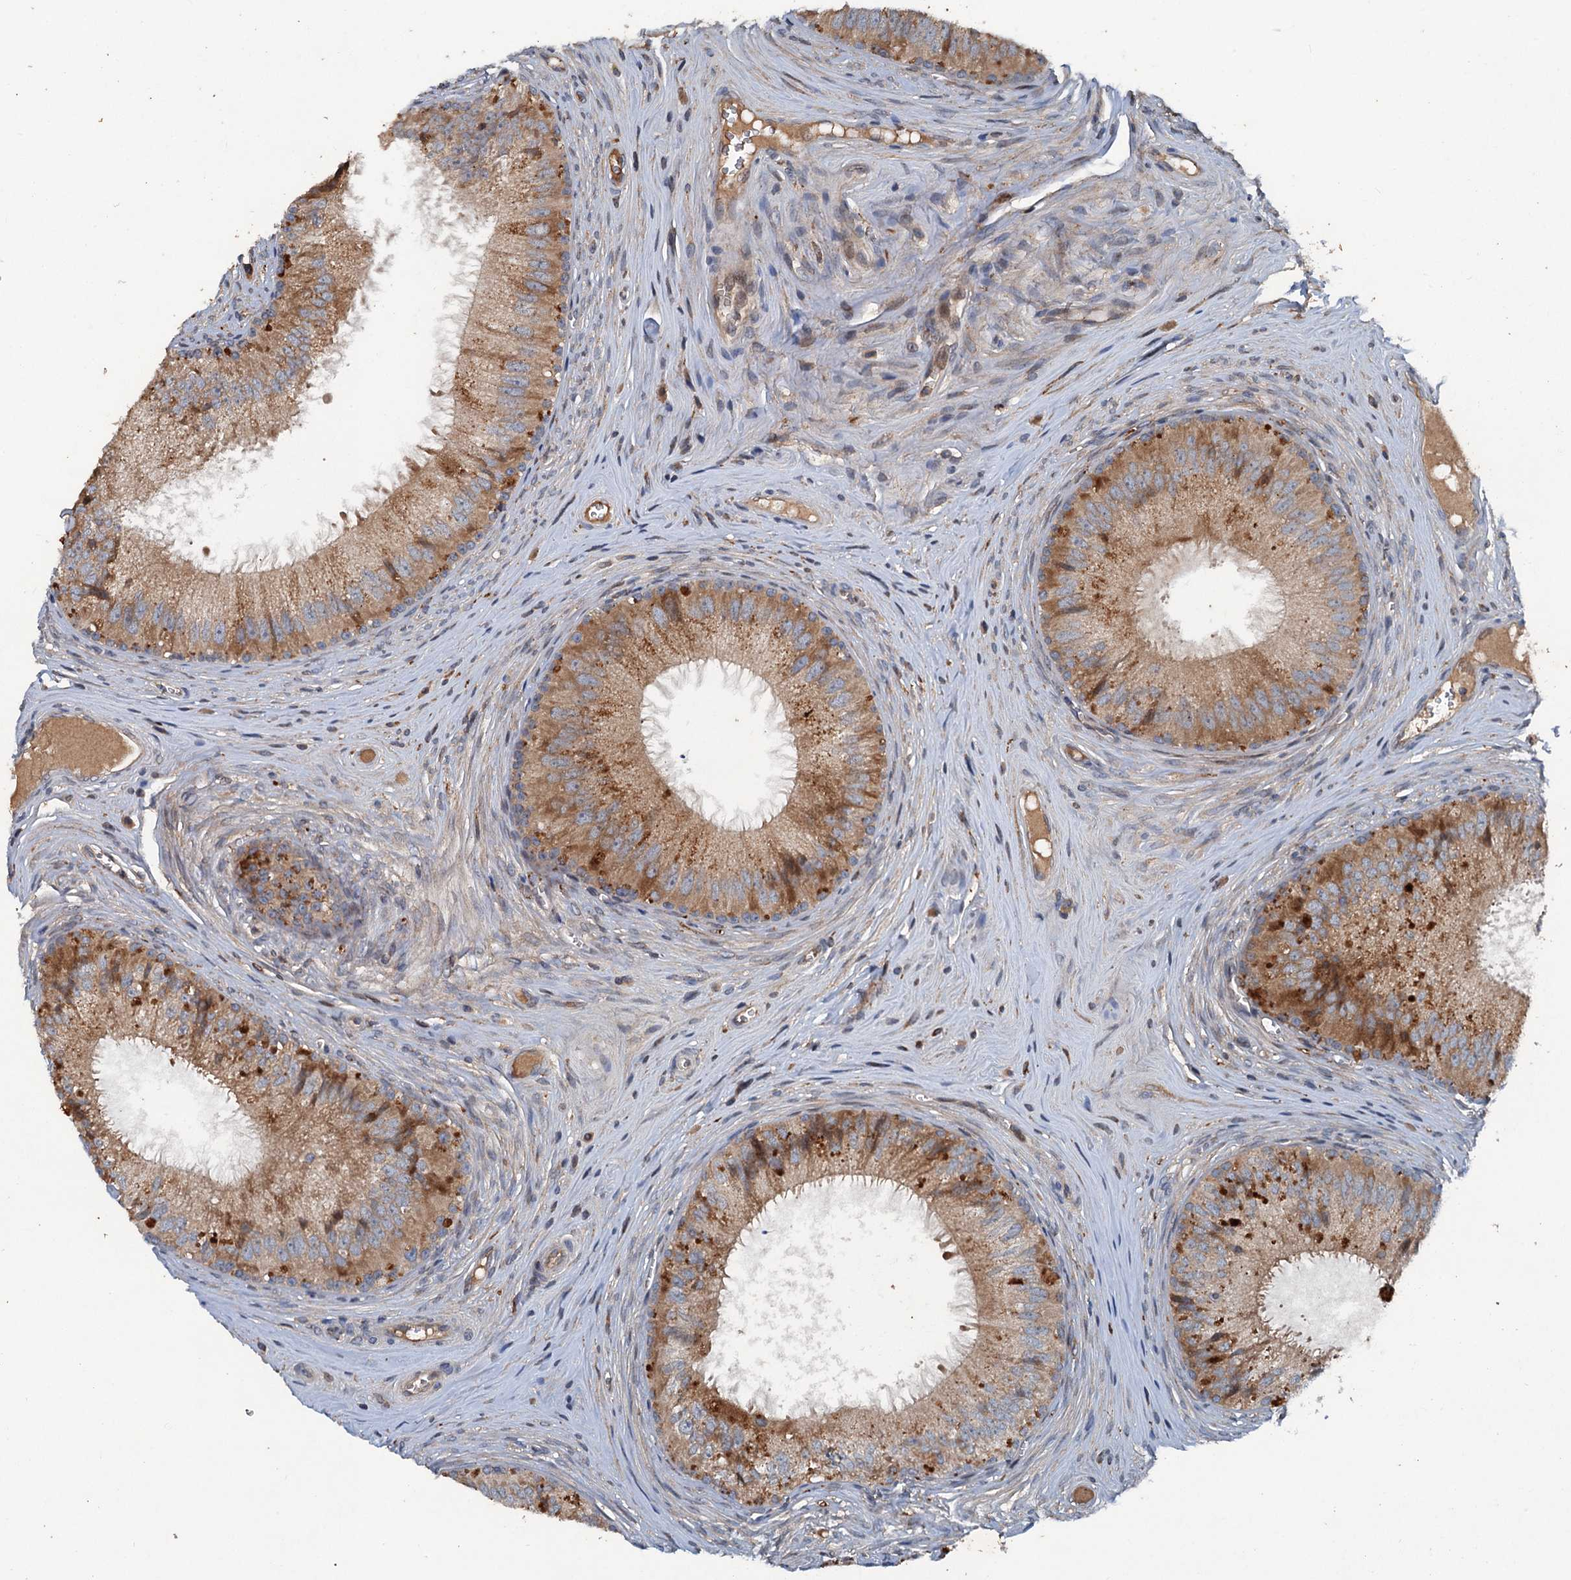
{"staining": {"intensity": "strong", "quantity": "25%-75%", "location": "cytoplasmic/membranous"}, "tissue": "epididymis", "cell_type": "Glandular cells", "image_type": "normal", "snomed": [{"axis": "morphology", "description": "Normal tissue, NOS"}, {"axis": "topography", "description": "Epididymis"}], "caption": "Immunohistochemical staining of benign epididymis displays high levels of strong cytoplasmic/membranous expression in approximately 25%-75% of glandular cells. (Brightfield microscopy of DAB IHC at high magnification).", "gene": "TAPBPL", "patient": {"sex": "male", "age": 46}}